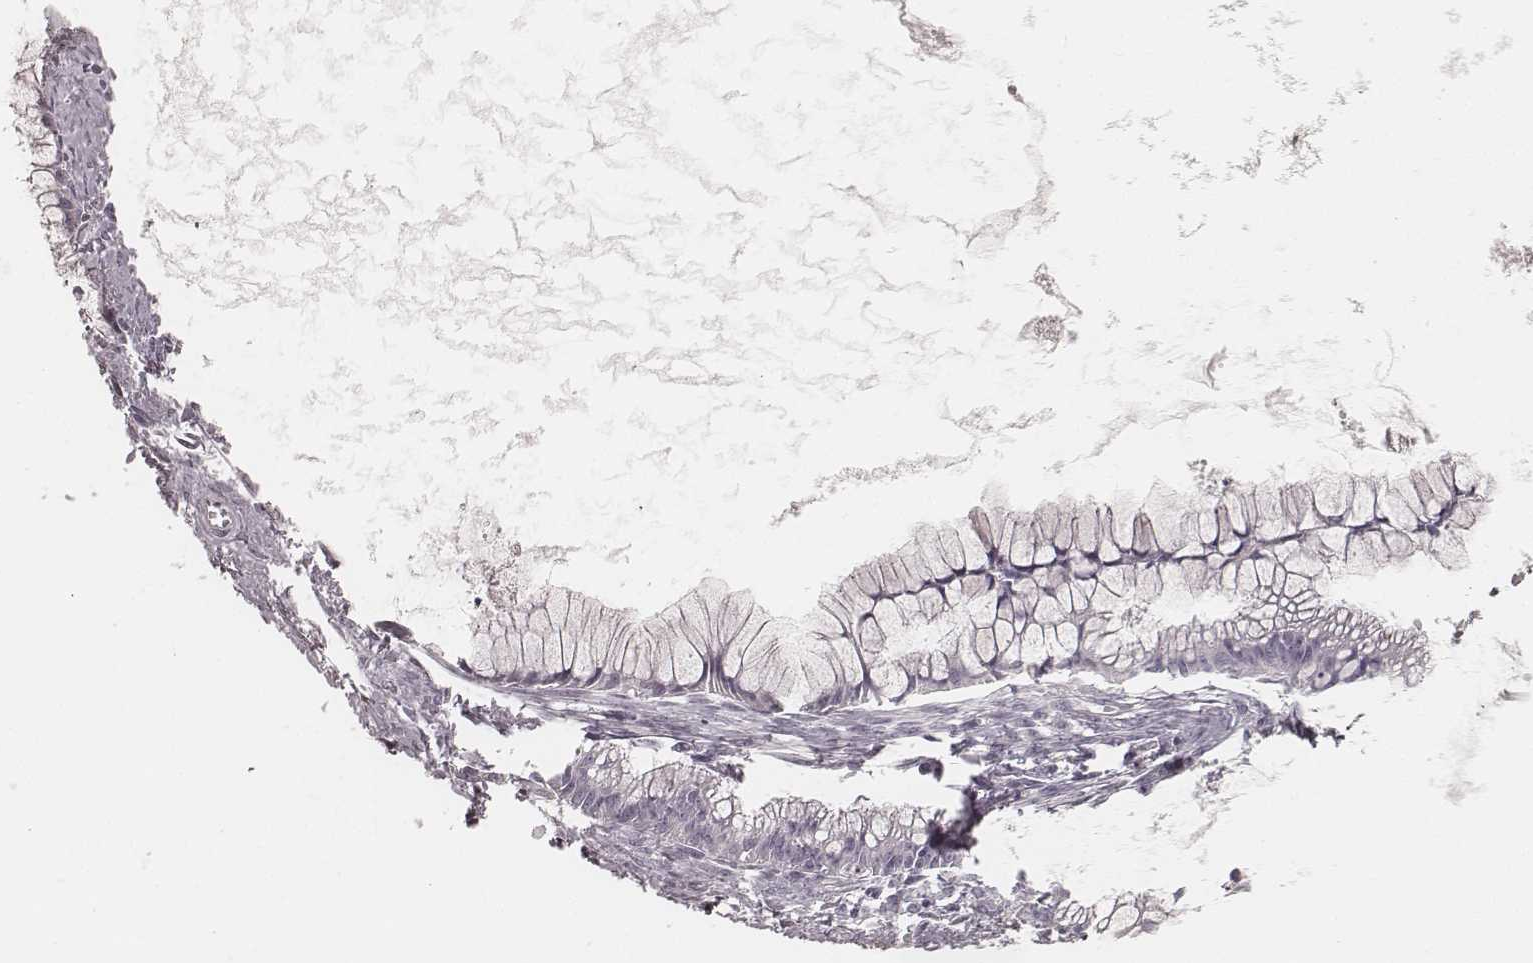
{"staining": {"intensity": "negative", "quantity": "none", "location": "none"}, "tissue": "ovarian cancer", "cell_type": "Tumor cells", "image_type": "cancer", "snomed": [{"axis": "morphology", "description": "Cystadenocarcinoma, mucinous, NOS"}, {"axis": "topography", "description": "Ovary"}], "caption": "Photomicrograph shows no significant protein staining in tumor cells of ovarian cancer. (Immunohistochemistry, brightfield microscopy, high magnification).", "gene": "KRT31", "patient": {"sex": "female", "age": 41}}